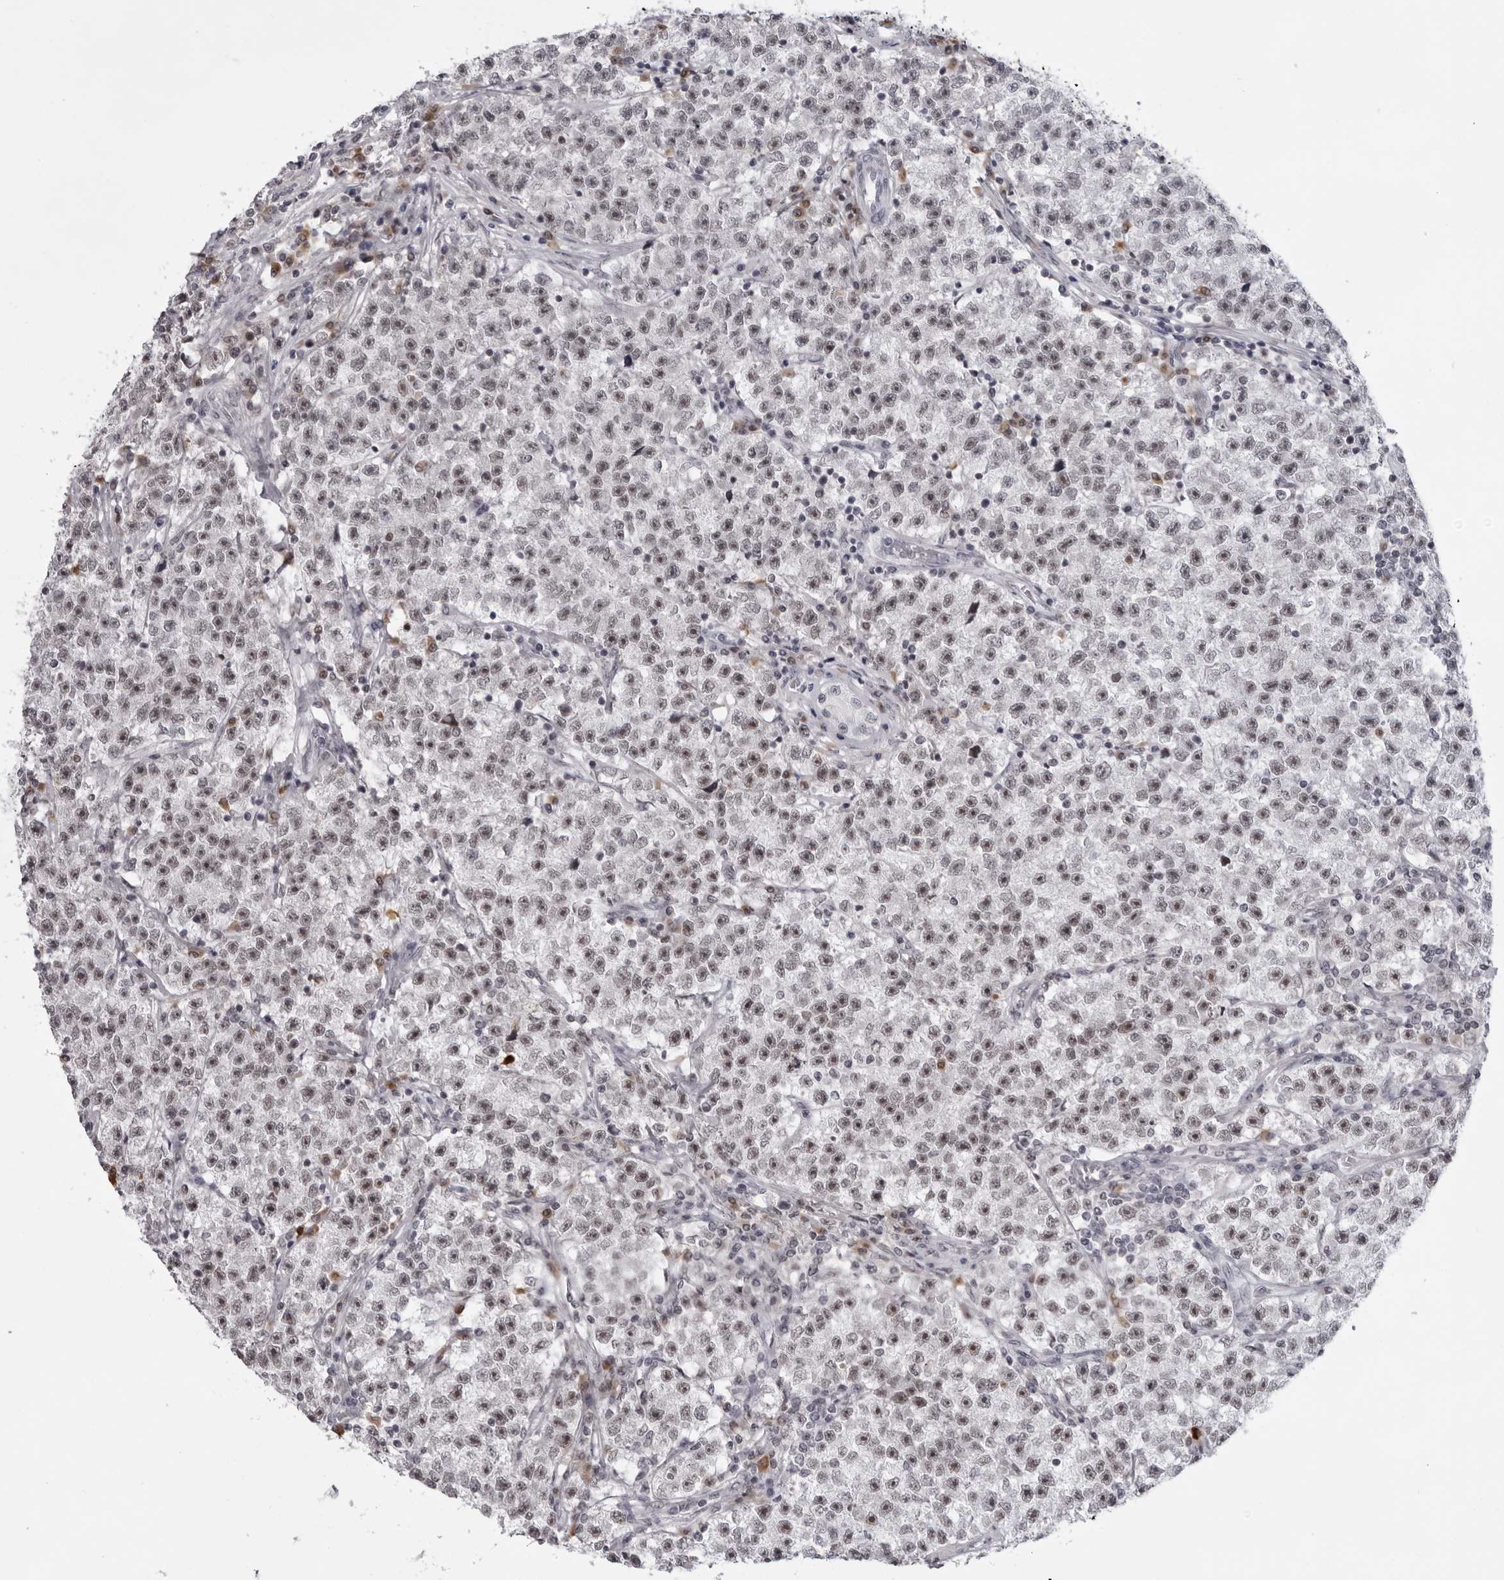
{"staining": {"intensity": "moderate", "quantity": "25%-75%", "location": "nuclear"}, "tissue": "testis cancer", "cell_type": "Tumor cells", "image_type": "cancer", "snomed": [{"axis": "morphology", "description": "Seminoma, NOS"}, {"axis": "topography", "description": "Testis"}], "caption": "The micrograph displays immunohistochemical staining of testis cancer. There is moderate nuclear staining is present in about 25%-75% of tumor cells.", "gene": "EXOSC10", "patient": {"sex": "male", "age": 22}}